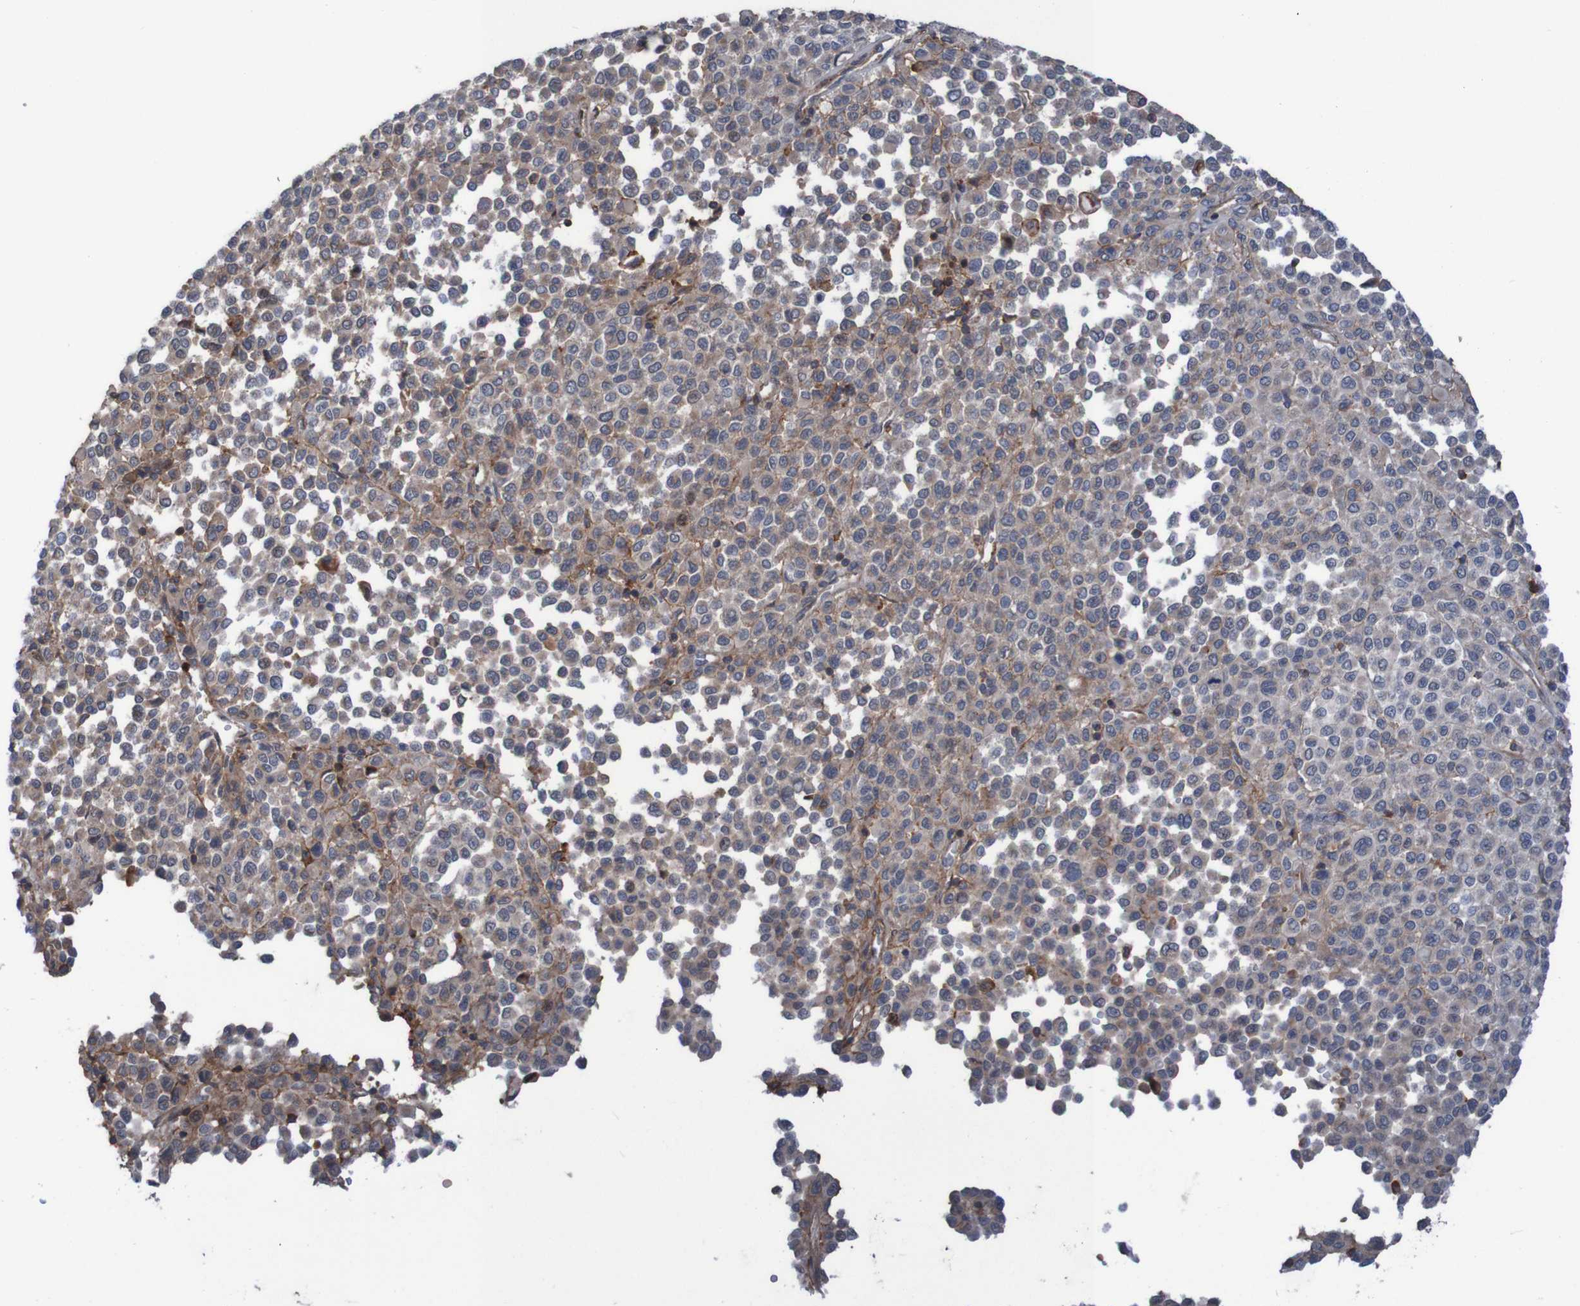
{"staining": {"intensity": "weak", "quantity": ">75%", "location": "cytoplasmic/membranous"}, "tissue": "melanoma", "cell_type": "Tumor cells", "image_type": "cancer", "snomed": [{"axis": "morphology", "description": "Malignant melanoma, Metastatic site"}, {"axis": "topography", "description": "Pancreas"}], "caption": "Human melanoma stained for a protein (brown) exhibits weak cytoplasmic/membranous positive staining in approximately >75% of tumor cells.", "gene": "PDGFB", "patient": {"sex": "female", "age": 30}}